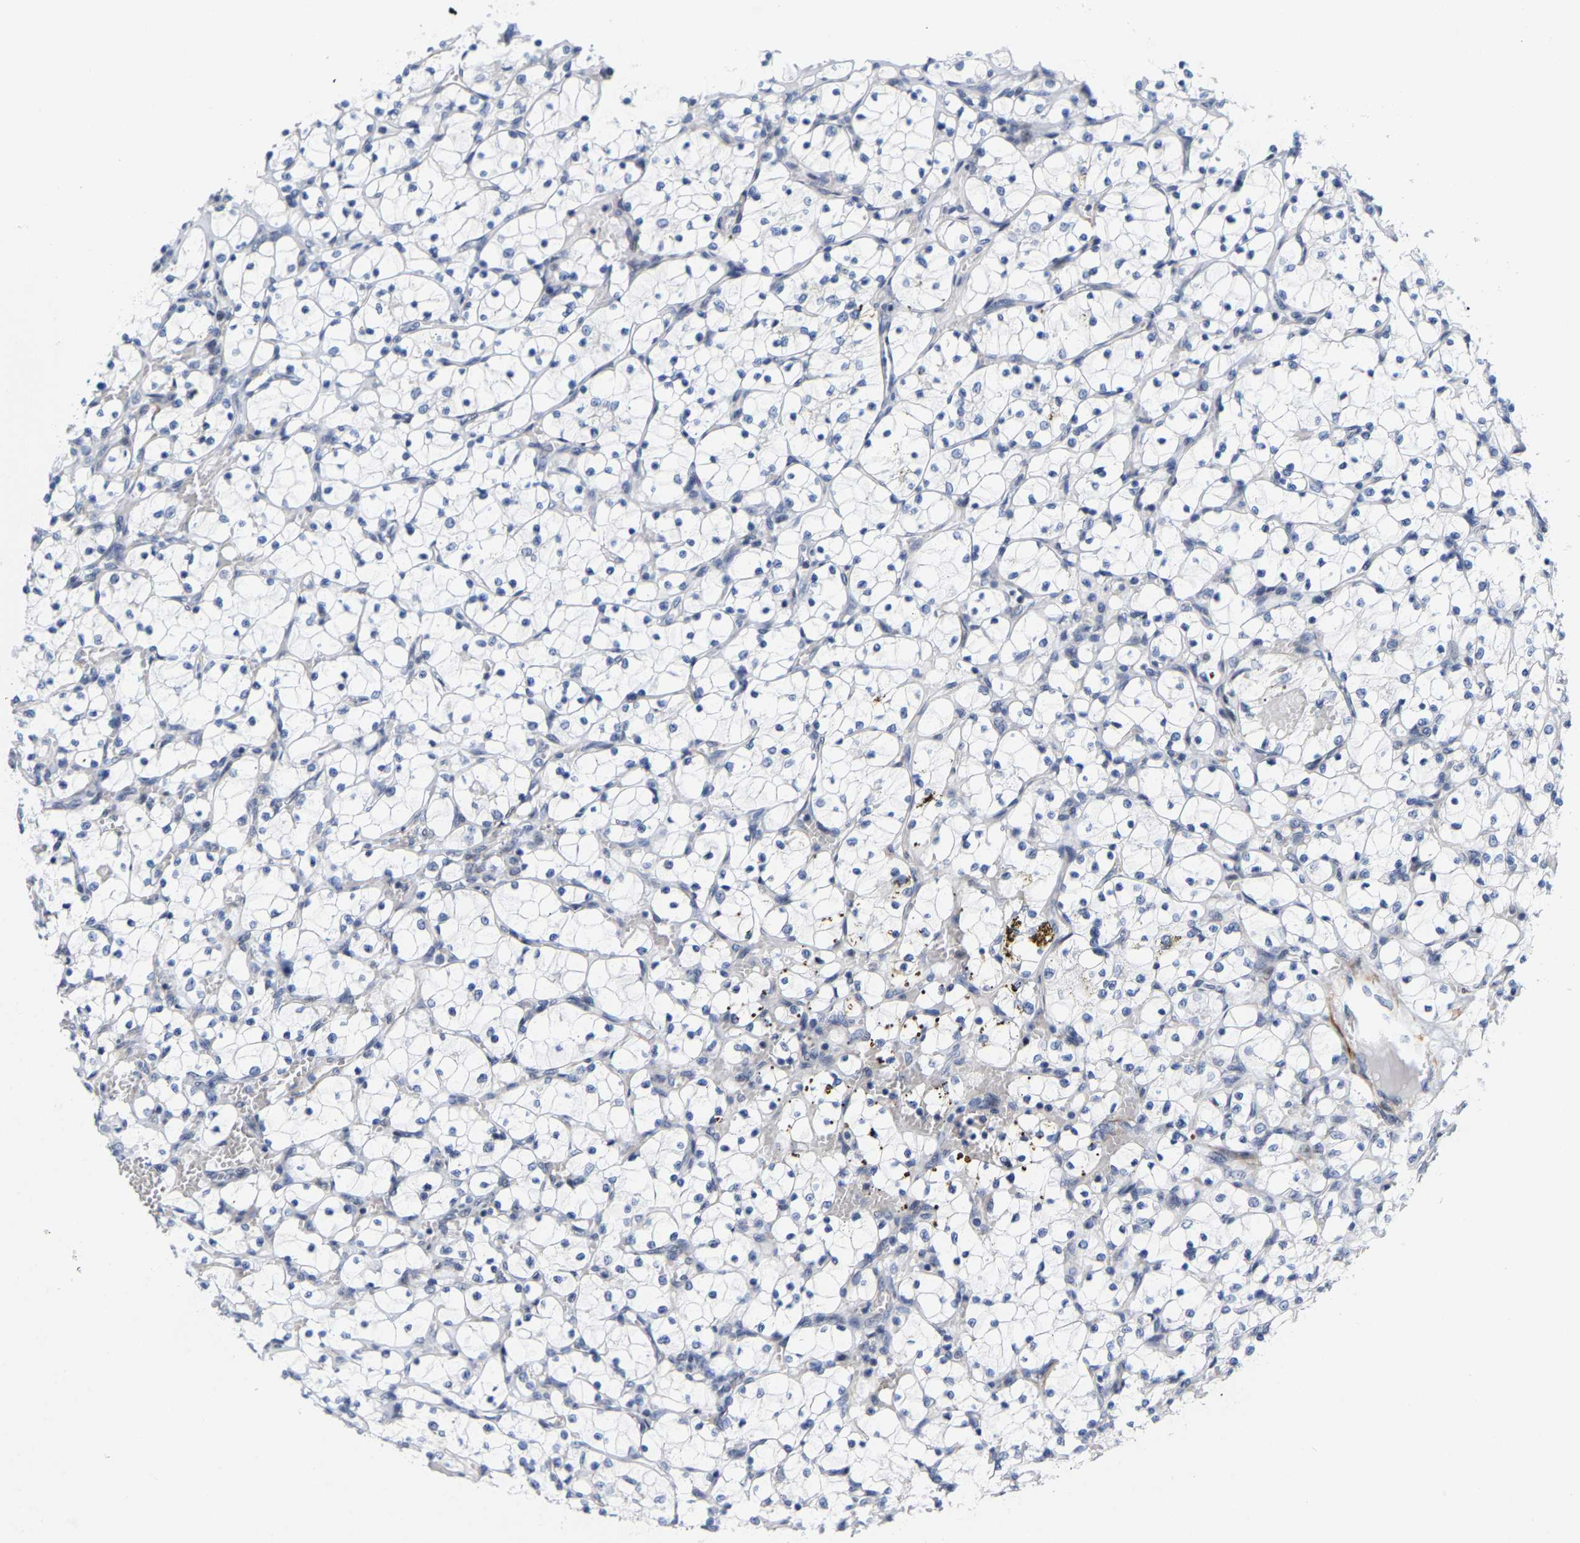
{"staining": {"intensity": "negative", "quantity": "none", "location": "none"}, "tissue": "renal cancer", "cell_type": "Tumor cells", "image_type": "cancer", "snomed": [{"axis": "morphology", "description": "Adenocarcinoma, NOS"}, {"axis": "topography", "description": "Kidney"}], "caption": "Renal cancer (adenocarcinoma) stained for a protein using immunohistochemistry reveals no staining tumor cells.", "gene": "FAM180A", "patient": {"sex": "female", "age": 69}}